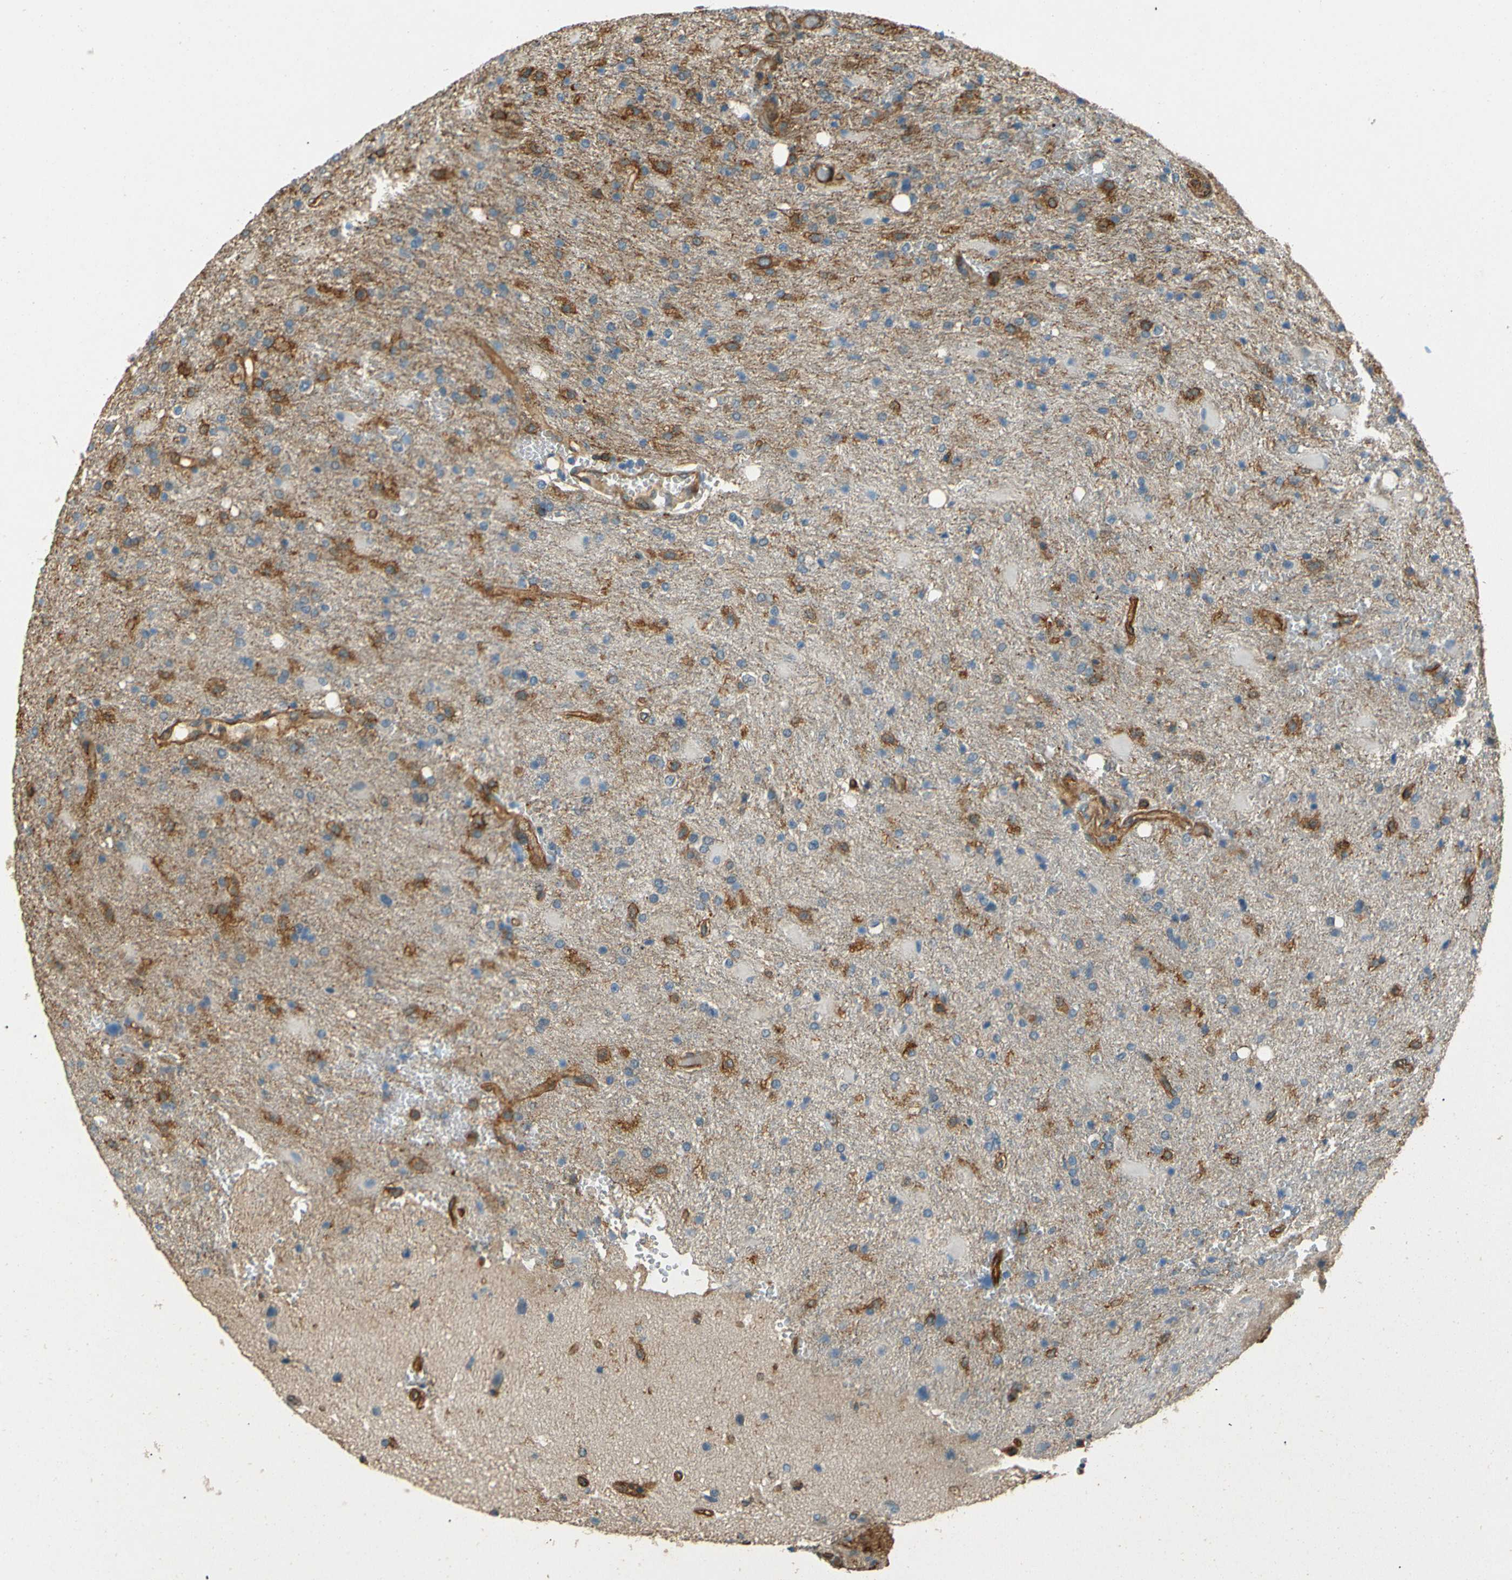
{"staining": {"intensity": "weak", "quantity": "25%-75%", "location": "cytoplasmic/membranous"}, "tissue": "glioma", "cell_type": "Tumor cells", "image_type": "cancer", "snomed": [{"axis": "morphology", "description": "Glioma, malignant, High grade"}, {"axis": "topography", "description": "Brain"}], "caption": "This is a histology image of IHC staining of malignant high-grade glioma, which shows weak expression in the cytoplasmic/membranous of tumor cells.", "gene": "ENTPD1", "patient": {"sex": "male", "age": 71}}